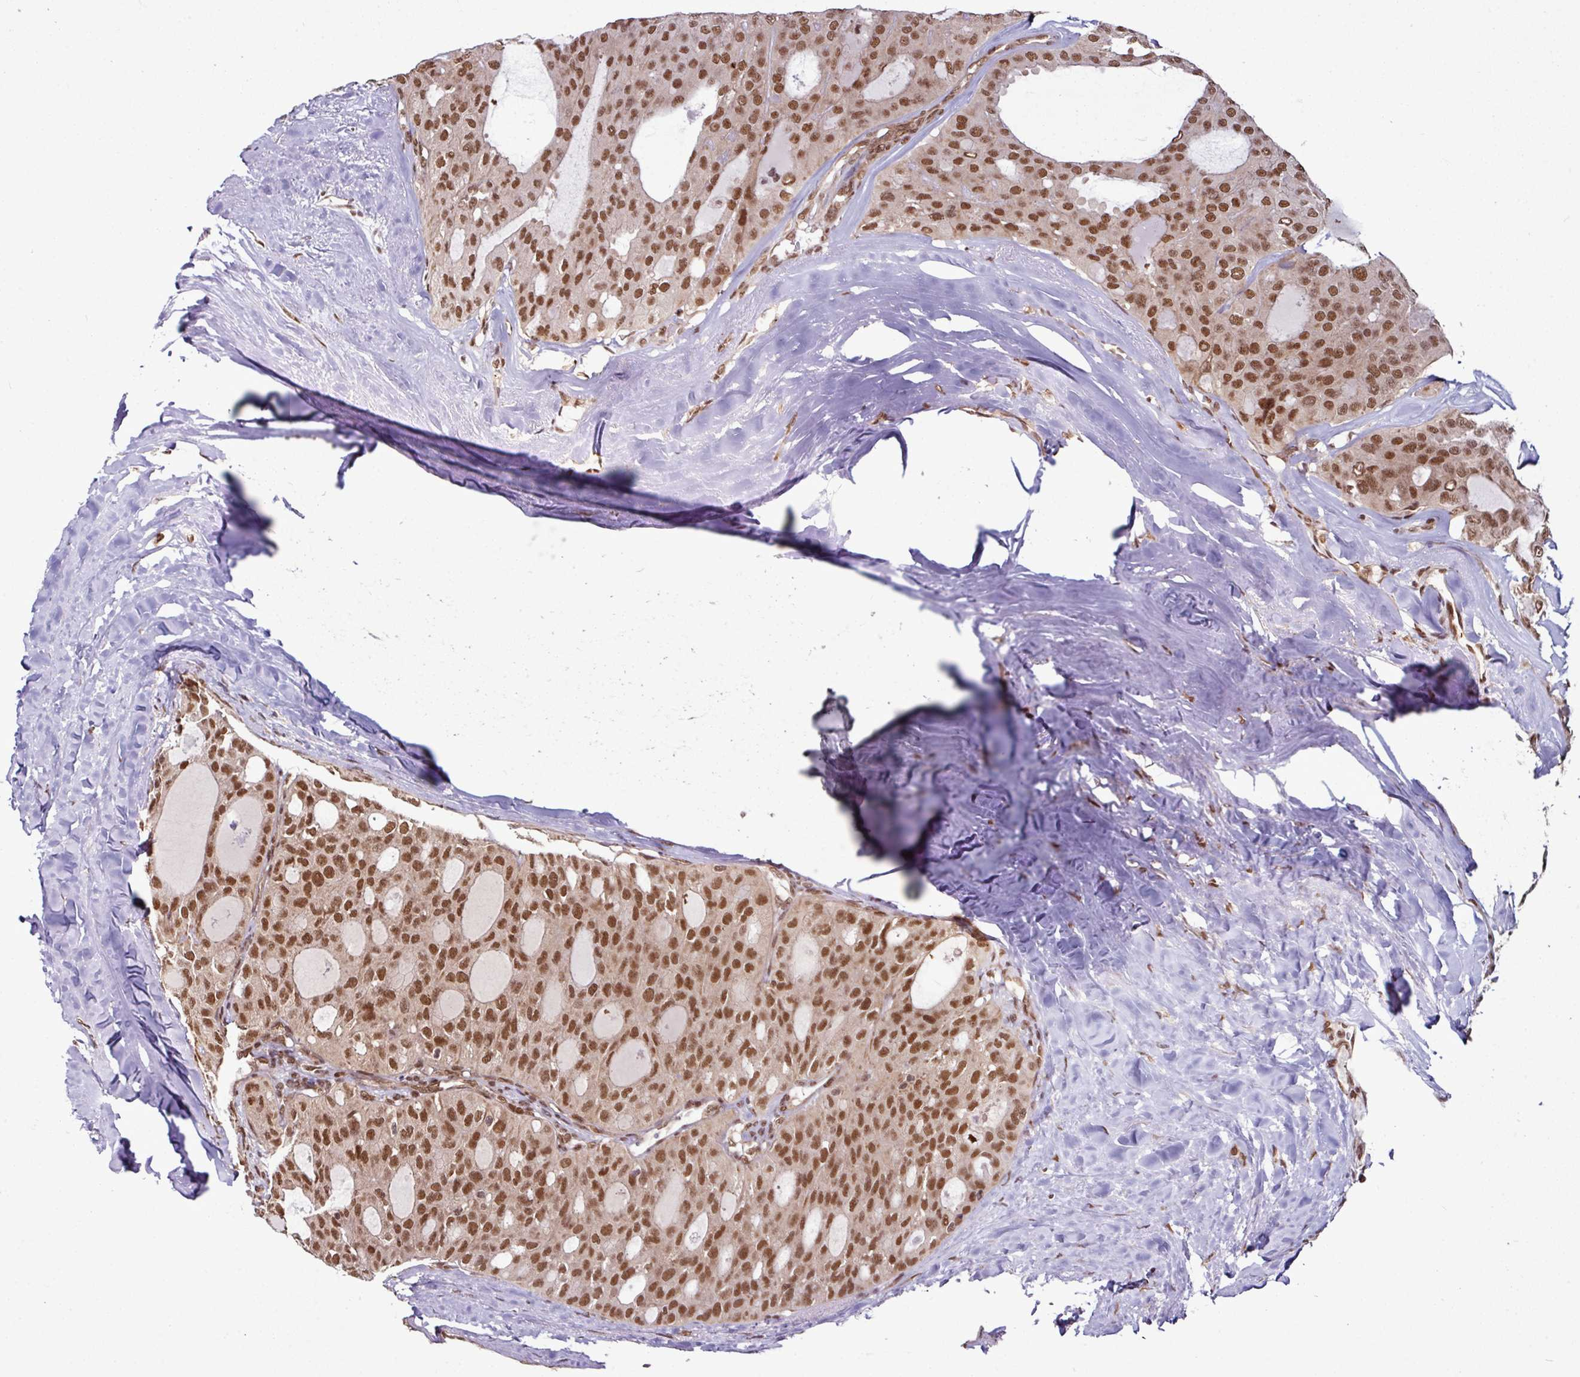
{"staining": {"intensity": "moderate", "quantity": ">75%", "location": "nuclear"}, "tissue": "thyroid cancer", "cell_type": "Tumor cells", "image_type": "cancer", "snomed": [{"axis": "morphology", "description": "Follicular adenoma carcinoma, NOS"}, {"axis": "topography", "description": "Thyroid gland"}], "caption": "Thyroid cancer (follicular adenoma carcinoma) tissue reveals moderate nuclear expression in approximately >75% of tumor cells The protein is shown in brown color, while the nuclei are stained blue.", "gene": "MORF4L2", "patient": {"sex": "male", "age": 75}}